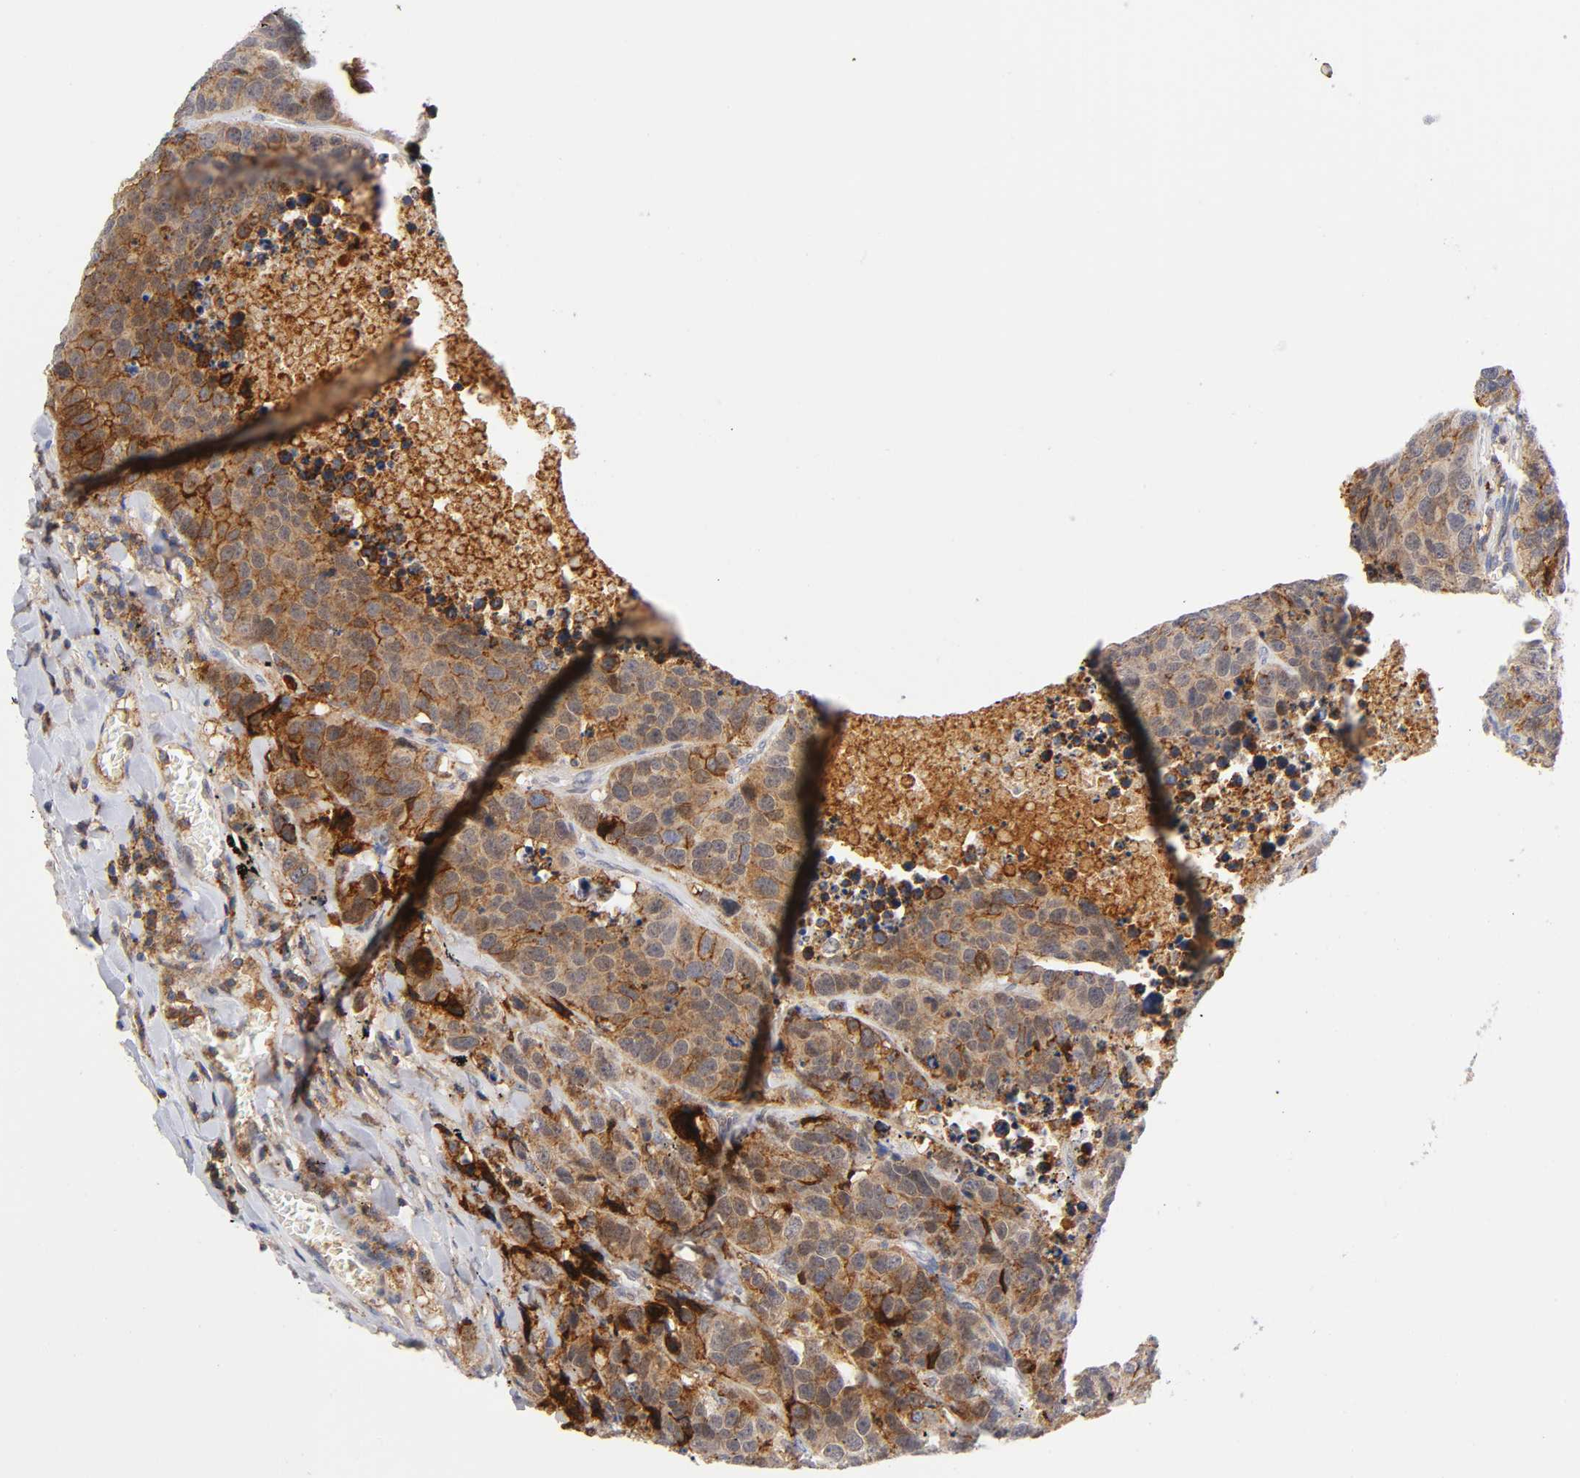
{"staining": {"intensity": "moderate", "quantity": ">75%", "location": "cytoplasmic/membranous"}, "tissue": "carcinoid", "cell_type": "Tumor cells", "image_type": "cancer", "snomed": [{"axis": "morphology", "description": "Carcinoid, malignant, NOS"}, {"axis": "topography", "description": "Lung"}], "caption": "IHC (DAB (3,3'-diaminobenzidine)) staining of malignant carcinoid reveals moderate cytoplasmic/membranous protein positivity in approximately >75% of tumor cells.", "gene": "ANXA7", "patient": {"sex": "male", "age": 60}}